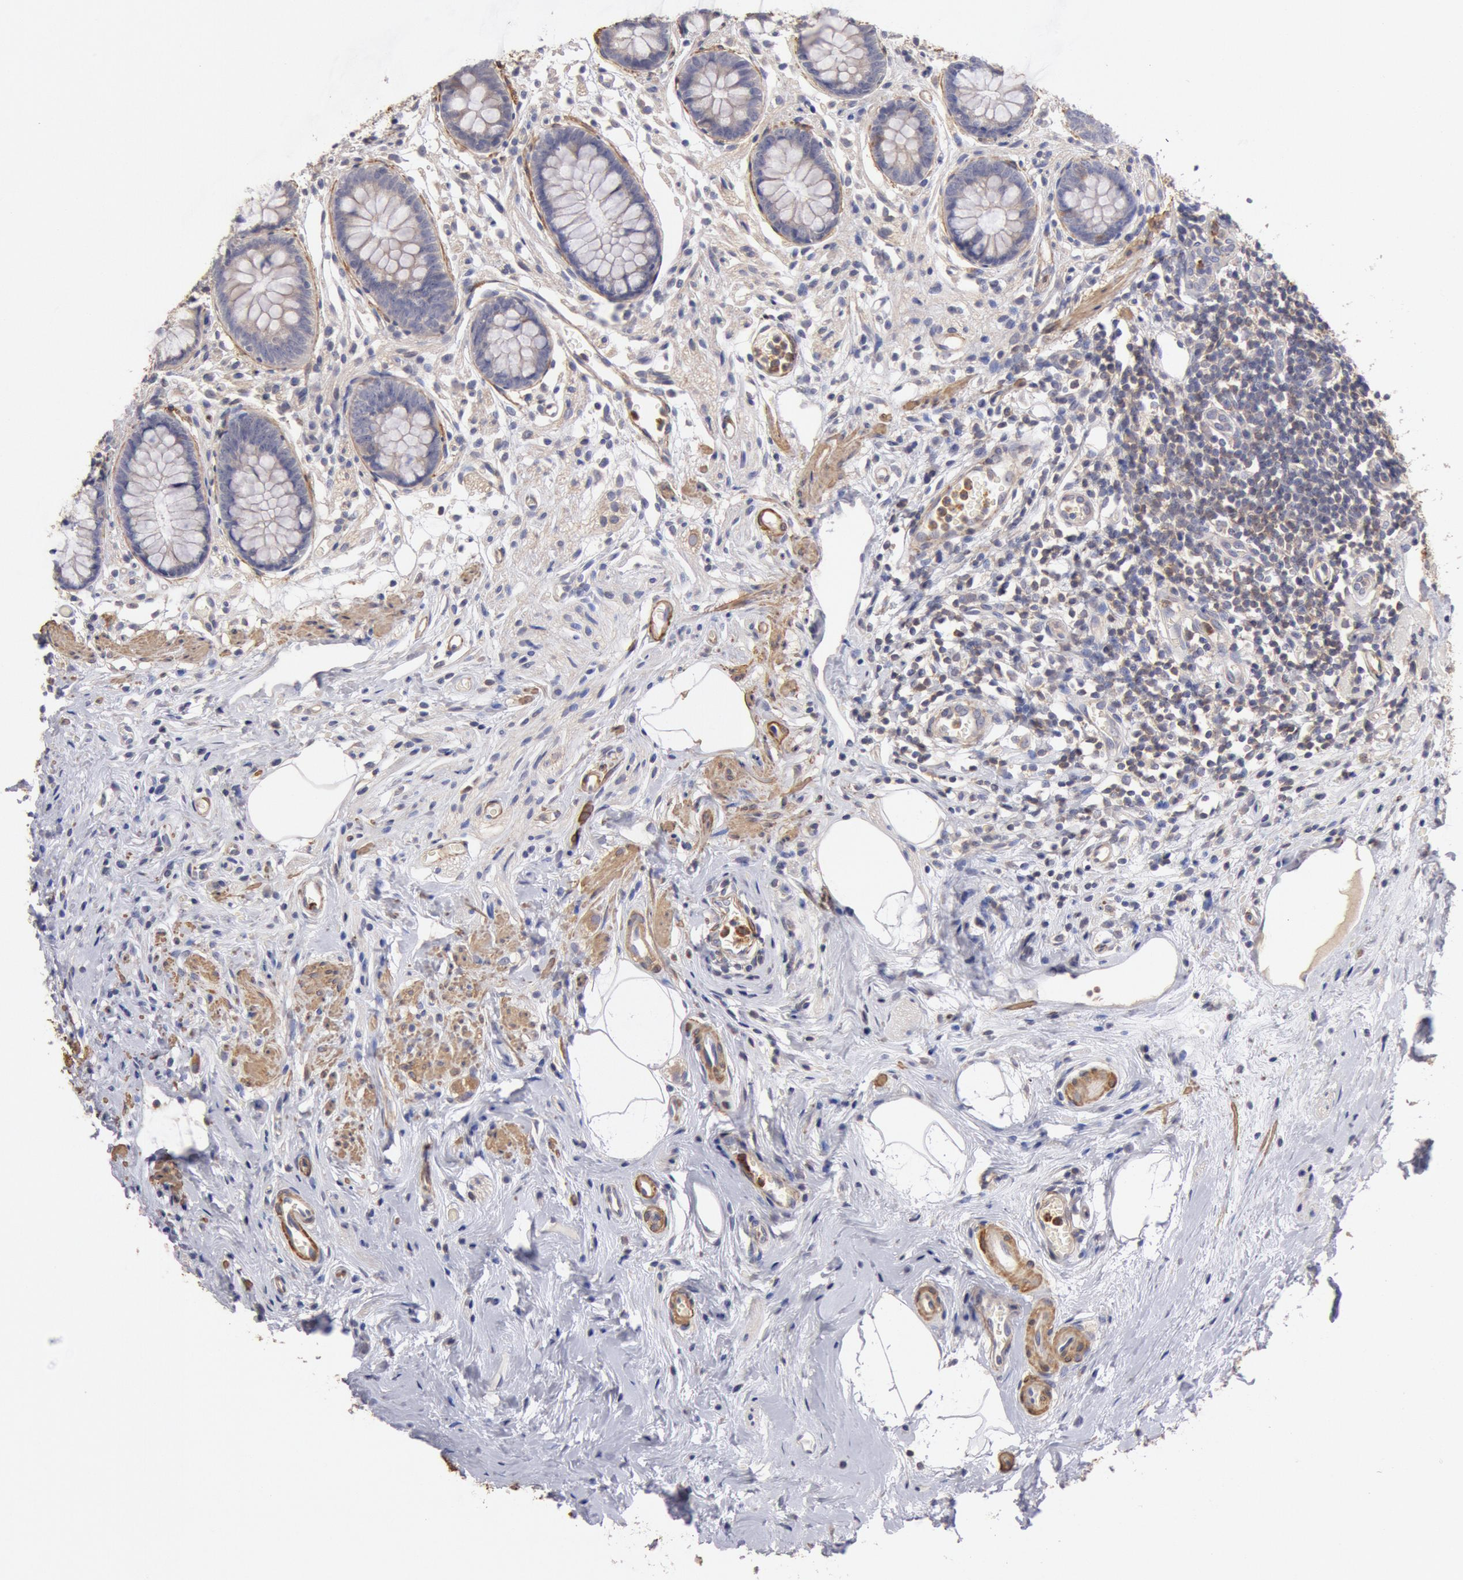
{"staining": {"intensity": "weak", "quantity": ">75%", "location": "cytoplasmic/membranous"}, "tissue": "appendix", "cell_type": "Glandular cells", "image_type": "normal", "snomed": [{"axis": "morphology", "description": "Normal tissue, NOS"}, {"axis": "topography", "description": "Appendix"}], "caption": "Weak cytoplasmic/membranous protein expression is present in about >75% of glandular cells in appendix. The staining is performed using DAB brown chromogen to label protein expression. The nuclei are counter-stained blue using hematoxylin.", "gene": "TMED8", "patient": {"sex": "male", "age": 38}}